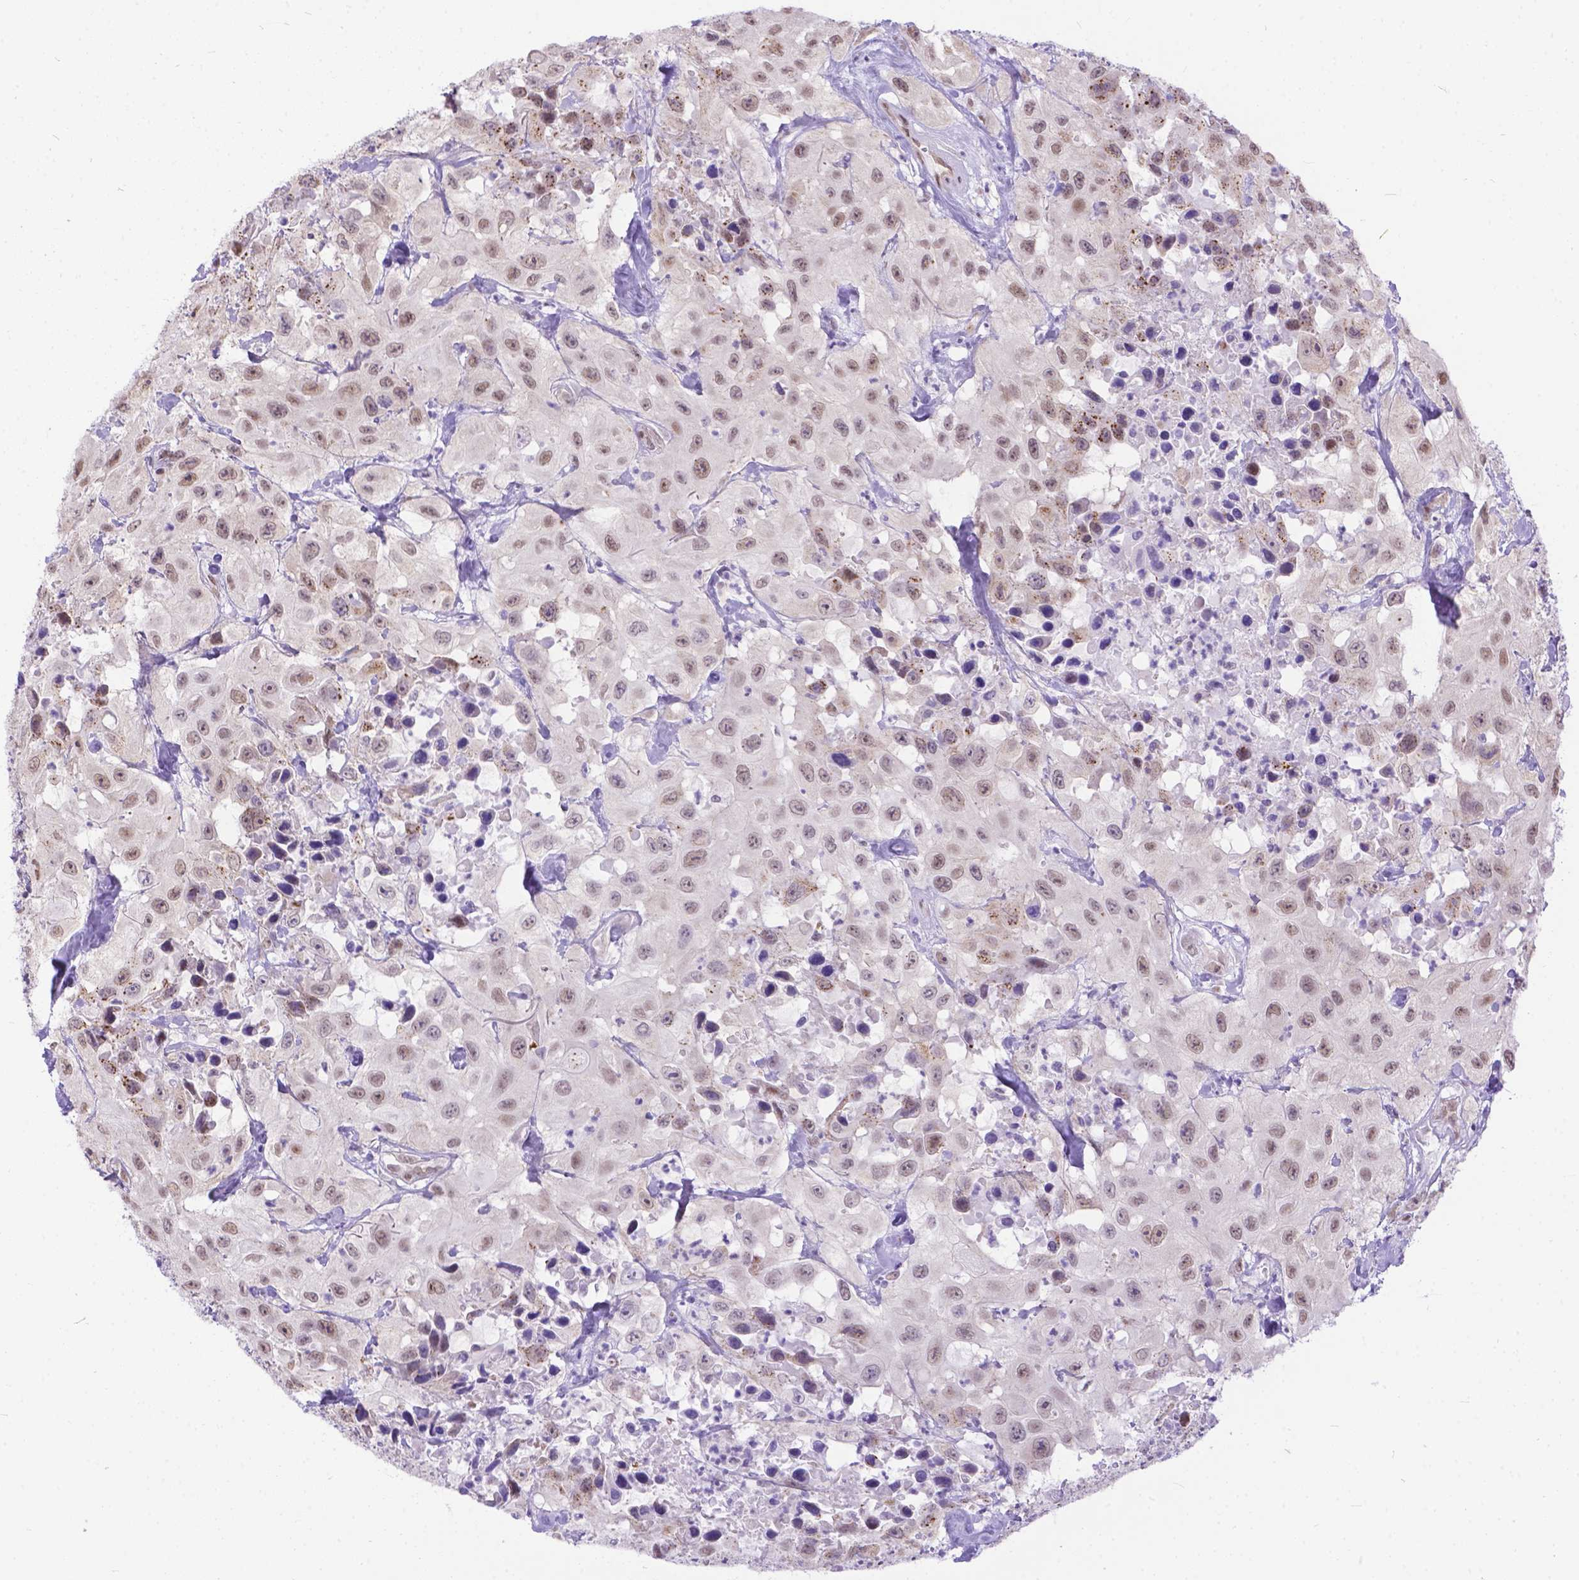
{"staining": {"intensity": "weak", "quantity": ">75%", "location": "nuclear"}, "tissue": "urothelial cancer", "cell_type": "Tumor cells", "image_type": "cancer", "snomed": [{"axis": "morphology", "description": "Urothelial carcinoma, High grade"}, {"axis": "topography", "description": "Urinary bladder"}], "caption": "IHC micrograph of high-grade urothelial carcinoma stained for a protein (brown), which demonstrates low levels of weak nuclear expression in about >75% of tumor cells.", "gene": "FAM124B", "patient": {"sex": "male", "age": 79}}